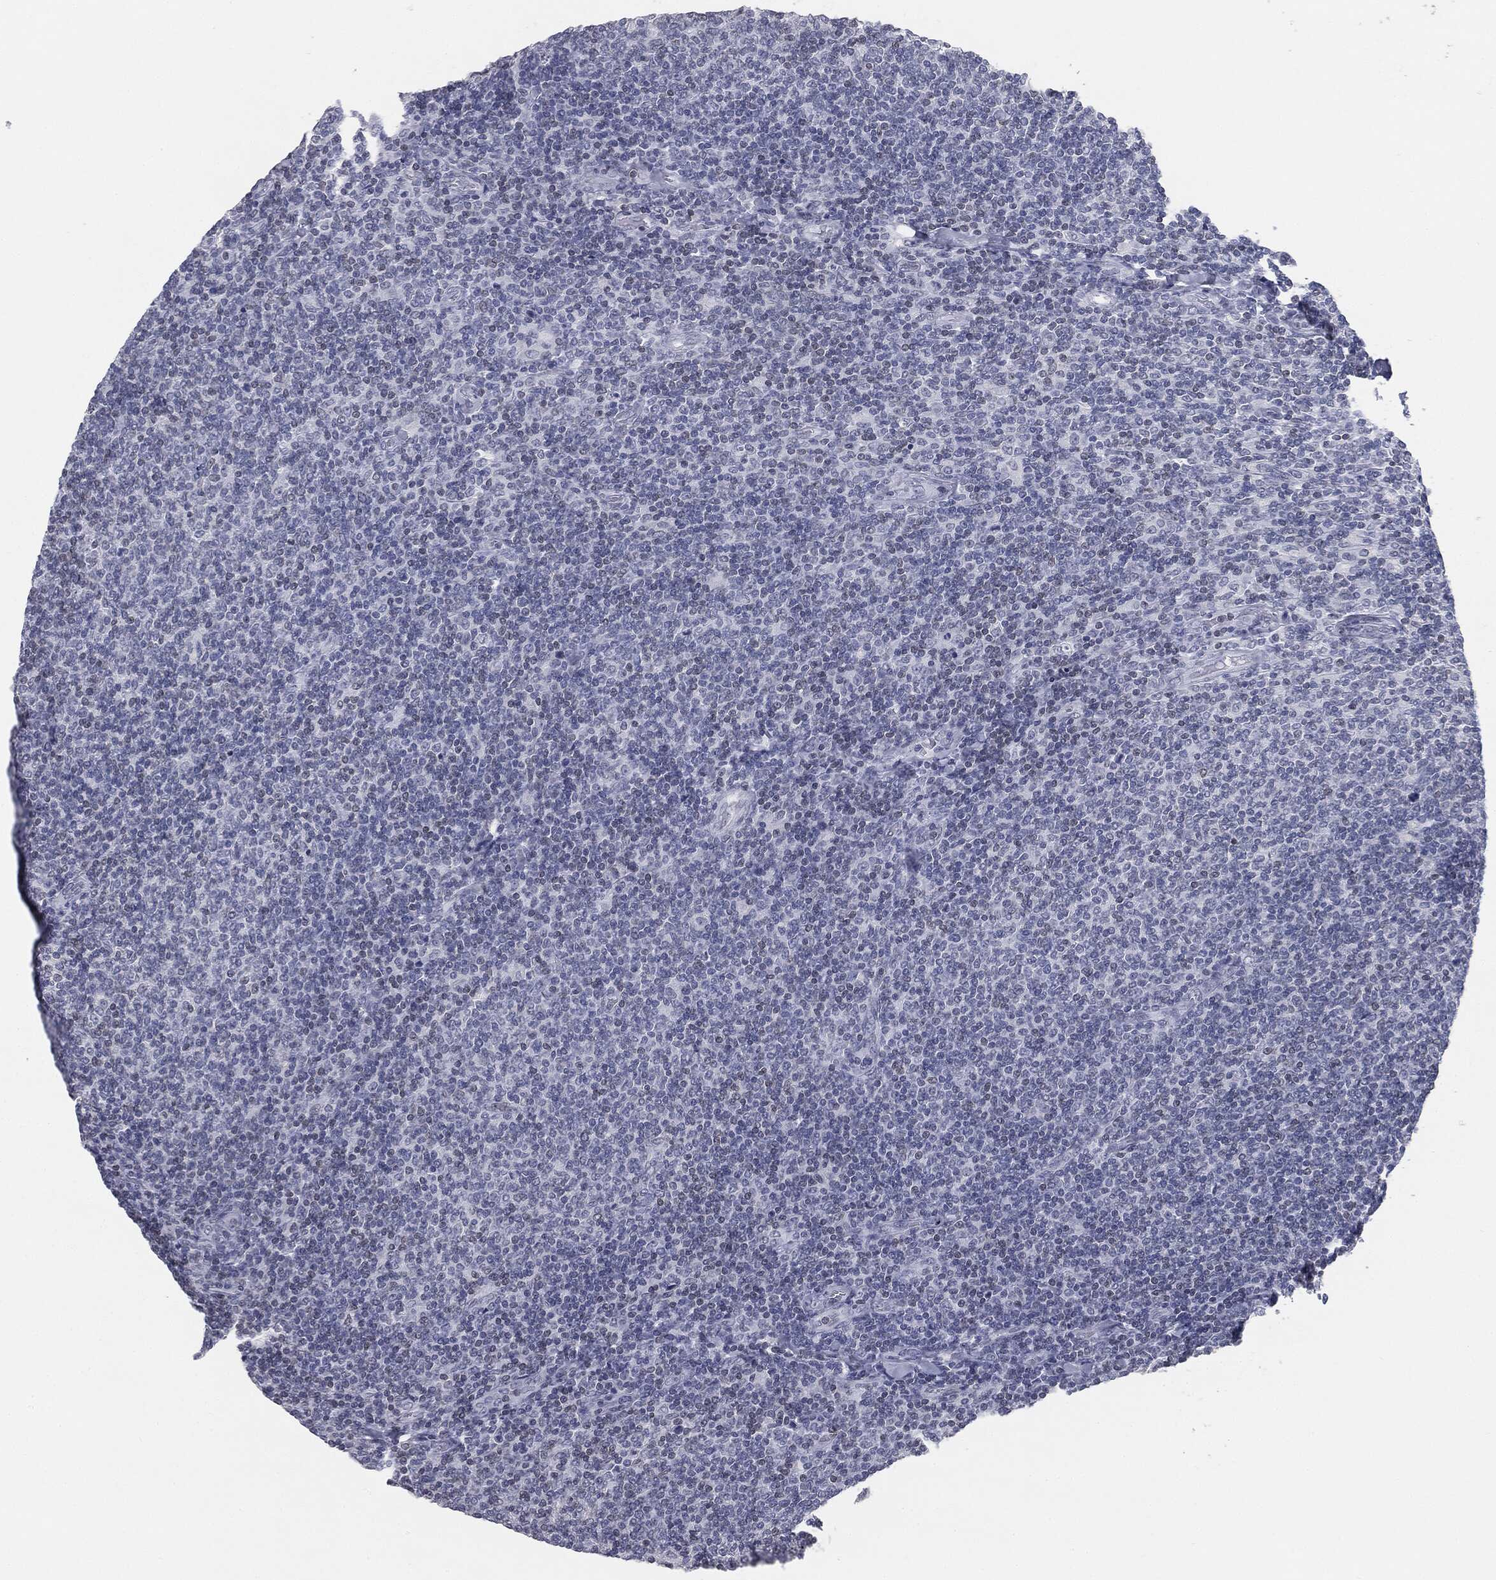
{"staining": {"intensity": "negative", "quantity": "none", "location": "none"}, "tissue": "lymphoma", "cell_type": "Tumor cells", "image_type": "cancer", "snomed": [{"axis": "morphology", "description": "Malignant lymphoma, non-Hodgkin's type, Low grade"}, {"axis": "topography", "description": "Lymph node"}], "caption": "An immunohistochemistry (IHC) photomicrograph of lymphoma is shown. There is no staining in tumor cells of lymphoma.", "gene": "ALDOB", "patient": {"sex": "male", "age": 52}}